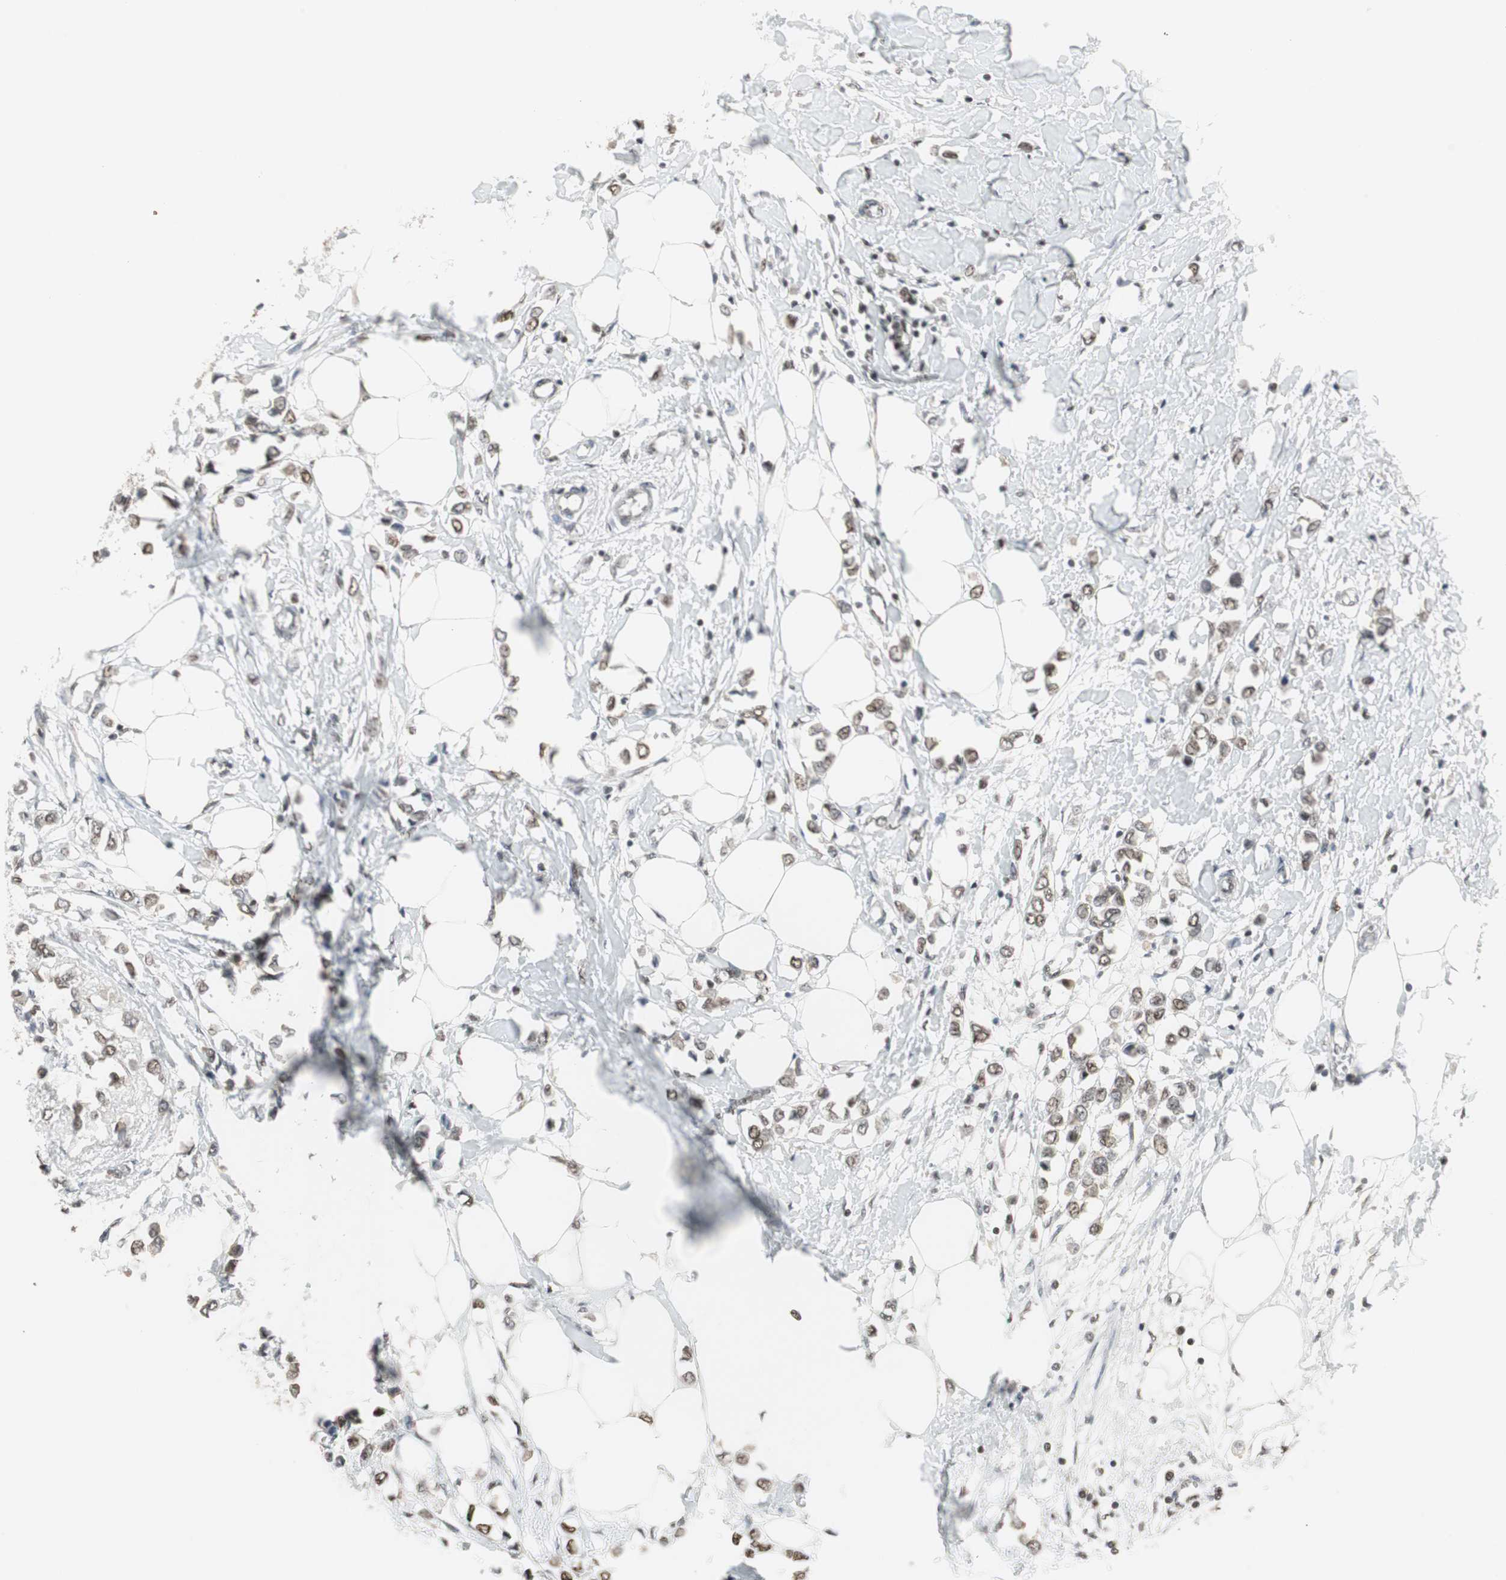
{"staining": {"intensity": "moderate", "quantity": ">75%", "location": "nuclear"}, "tissue": "breast cancer", "cell_type": "Tumor cells", "image_type": "cancer", "snomed": [{"axis": "morphology", "description": "Lobular carcinoma"}, {"axis": "topography", "description": "Breast"}], "caption": "Immunohistochemical staining of breast lobular carcinoma reveals medium levels of moderate nuclear protein positivity in approximately >75% of tumor cells. (IHC, brightfield microscopy, high magnification).", "gene": "RTF1", "patient": {"sex": "female", "age": 51}}